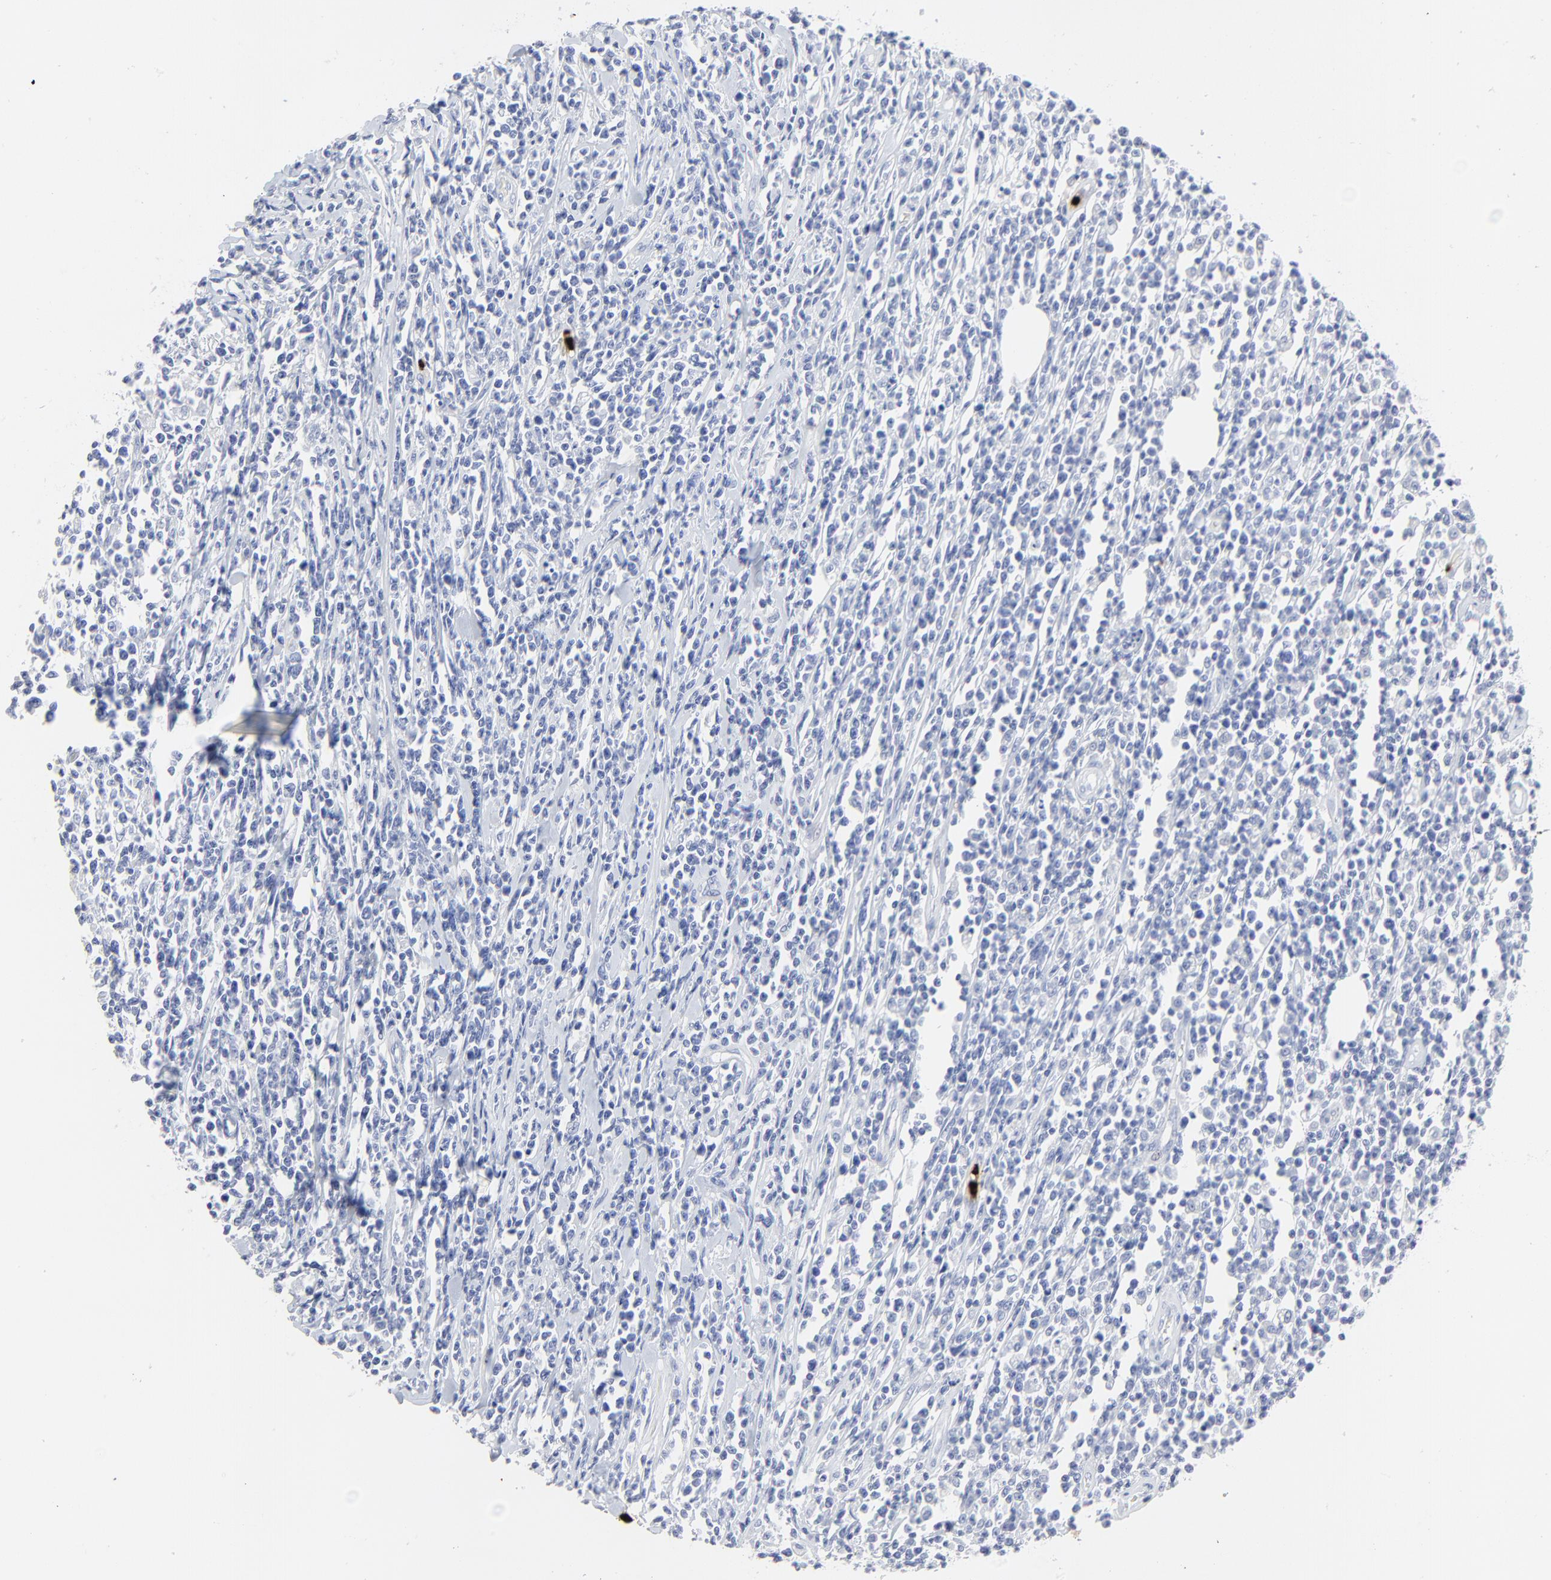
{"staining": {"intensity": "negative", "quantity": "none", "location": "none"}, "tissue": "lymphoma", "cell_type": "Tumor cells", "image_type": "cancer", "snomed": [{"axis": "morphology", "description": "Malignant lymphoma, non-Hodgkin's type, High grade"}, {"axis": "topography", "description": "Colon"}], "caption": "An immunohistochemistry photomicrograph of high-grade malignant lymphoma, non-Hodgkin's type is shown. There is no staining in tumor cells of high-grade malignant lymphoma, non-Hodgkin's type. Brightfield microscopy of IHC stained with DAB (brown) and hematoxylin (blue), captured at high magnification.", "gene": "LCN2", "patient": {"sex": "male", "age": 82}}